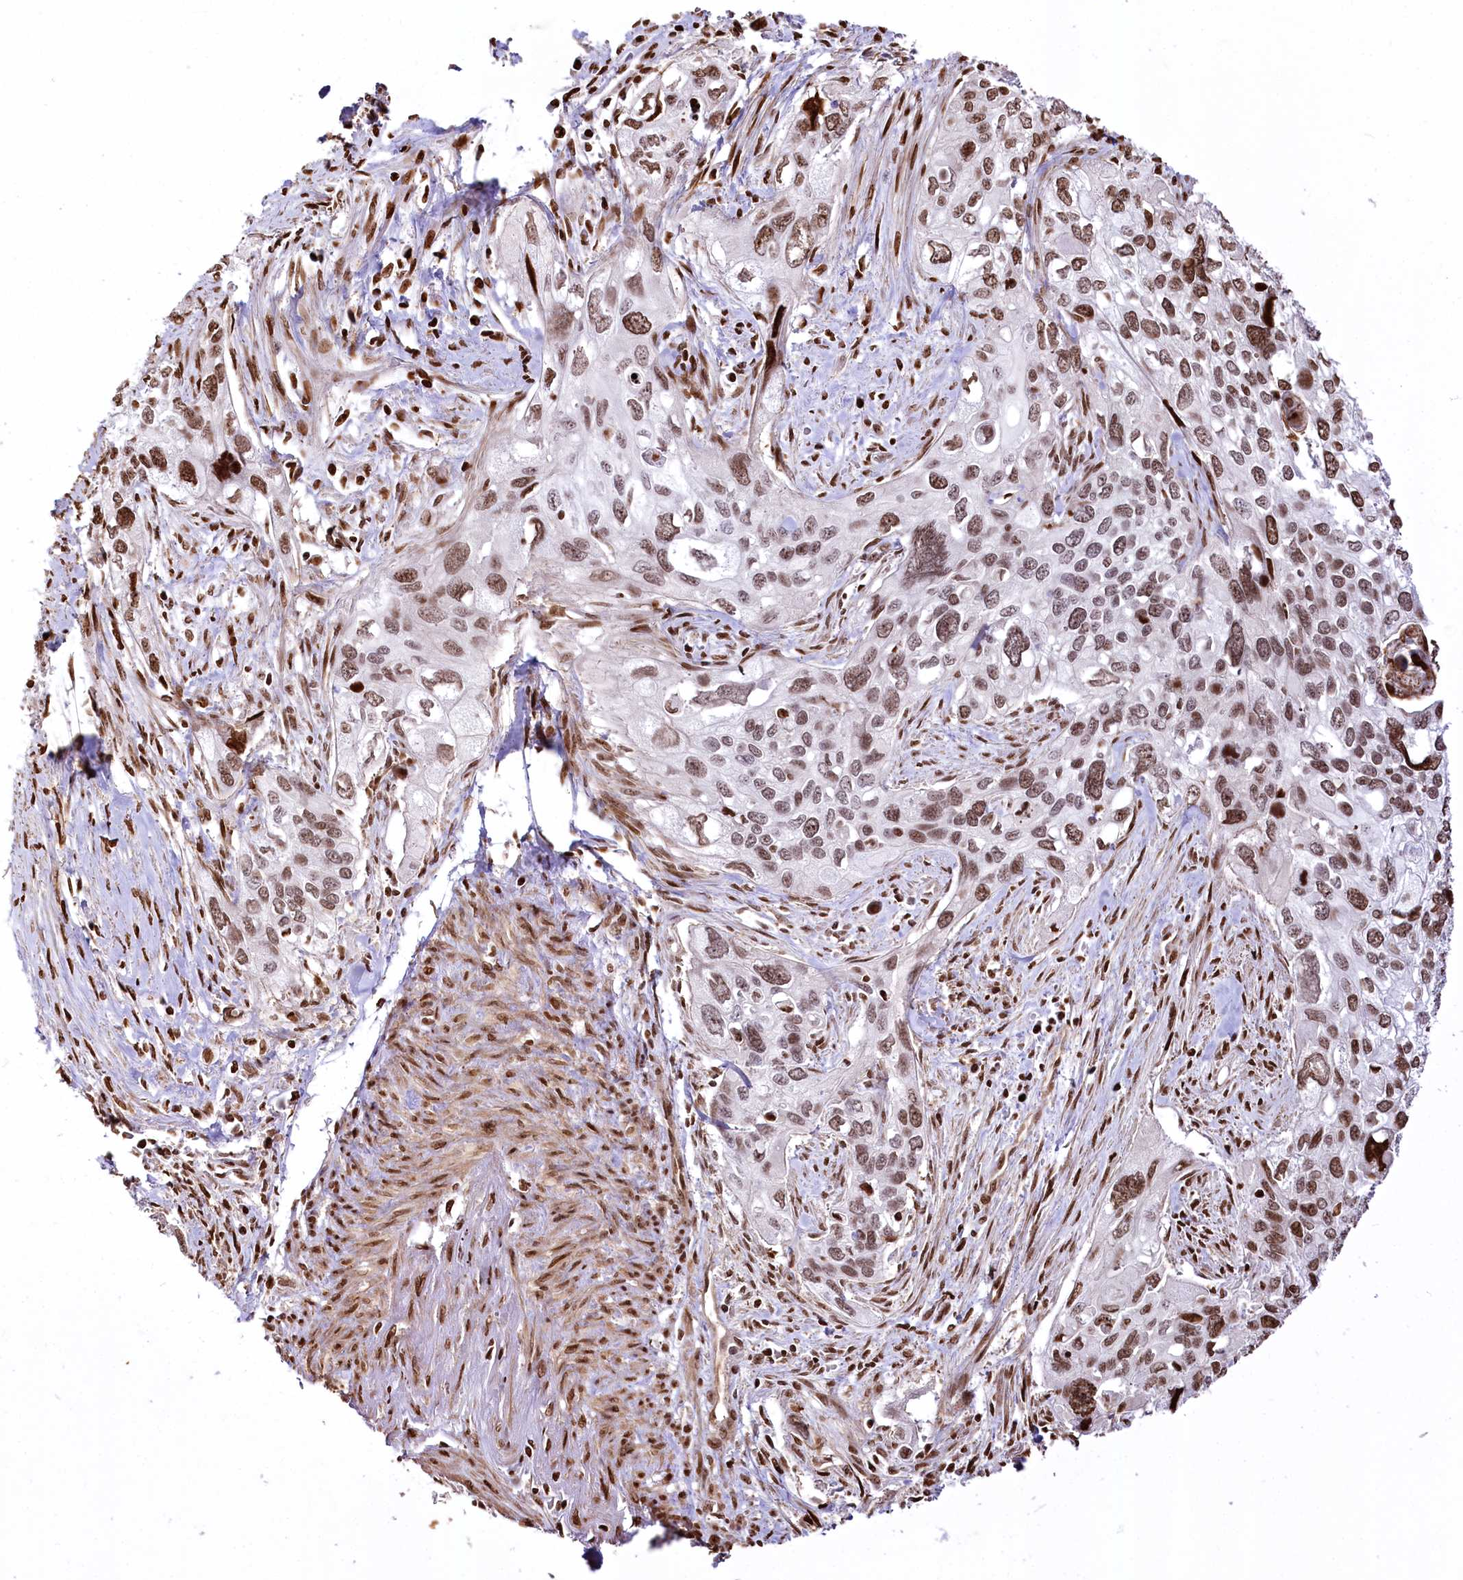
{"staining": {"intensity": "moderate", "quantity": "25%-75%", "location": "cytoplasmic/membranous,nuclear"}, "tissue": "cervical cancer", "cell_type": "Tumor cells", "image_type": "cancer", "snomed": [{"axis": "morphology", "description": "Squamous cell carcinoma, NOS"}, {"axis": "topography", "description": "Cervix"}], "caption": "Moderate cytoplasmic/membranous and nuclear positivity is identified in approximately 25%-75% of tumor cells in cervical squamous cell carcinoma.", "gene": "PTMS", "patient": {"sex": "female", "age": 55}}